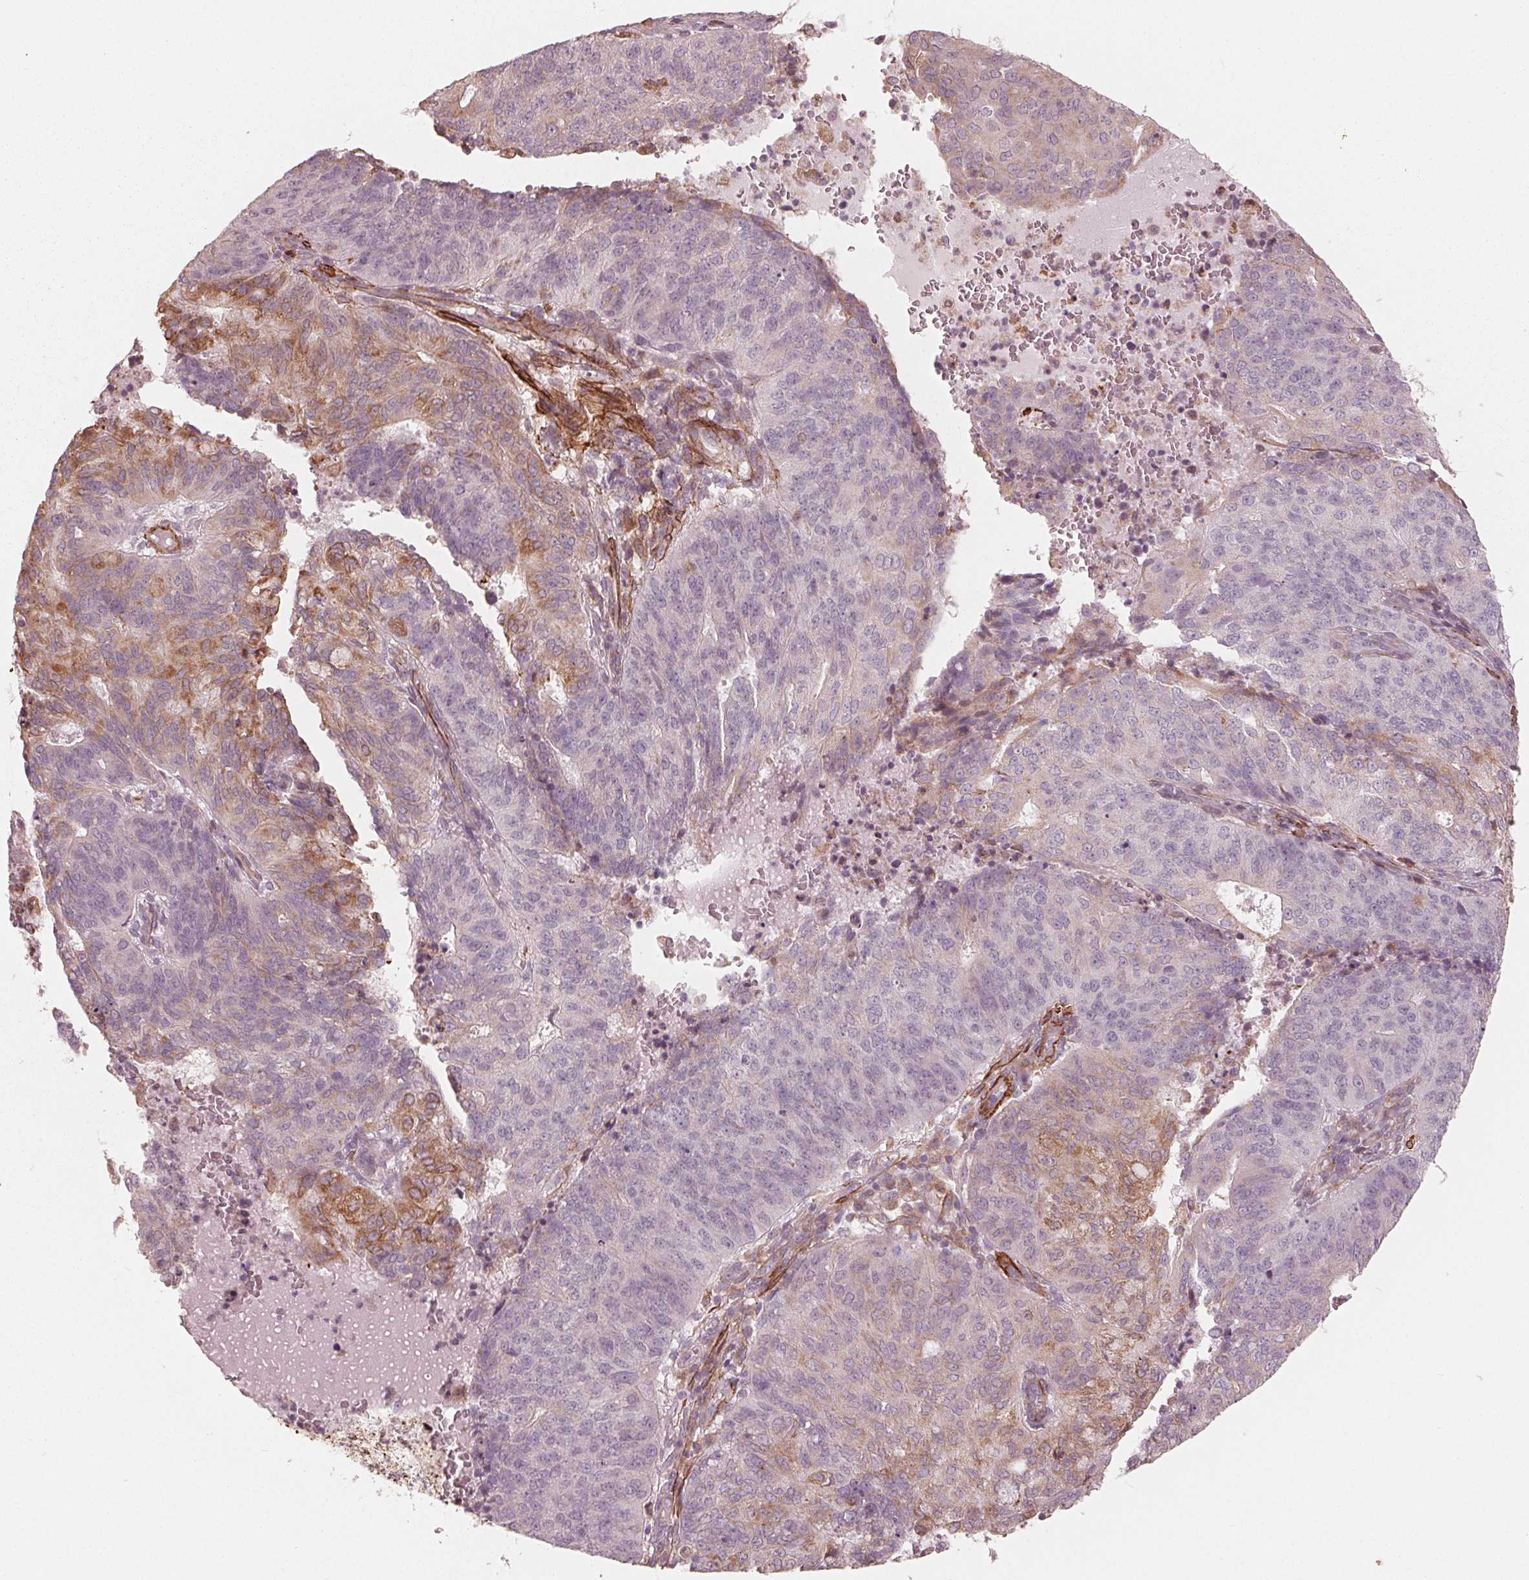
{"staining": {"intensity": "moderate", "quantity": "<25%", "location": "cytoplasmic/membranous"}, "tissue": "endometrial cancer", "cell_type": "Tumor cells", "image_type": "cancer", "snomed": [{"axis": "morphology", "description": "Adenocarcinoma, NOS"}, {"axis": "topography", "description": "Endometrium"}], "caption": "Human adenocarcinoma (endometrial) stained for a protein (brown) reveals moderate cytoplasmic/membranous positive positivity in approximately <25% of tumor cells.", "gene": "MIER3", "patient": {"sex": "female", "age": 82}}